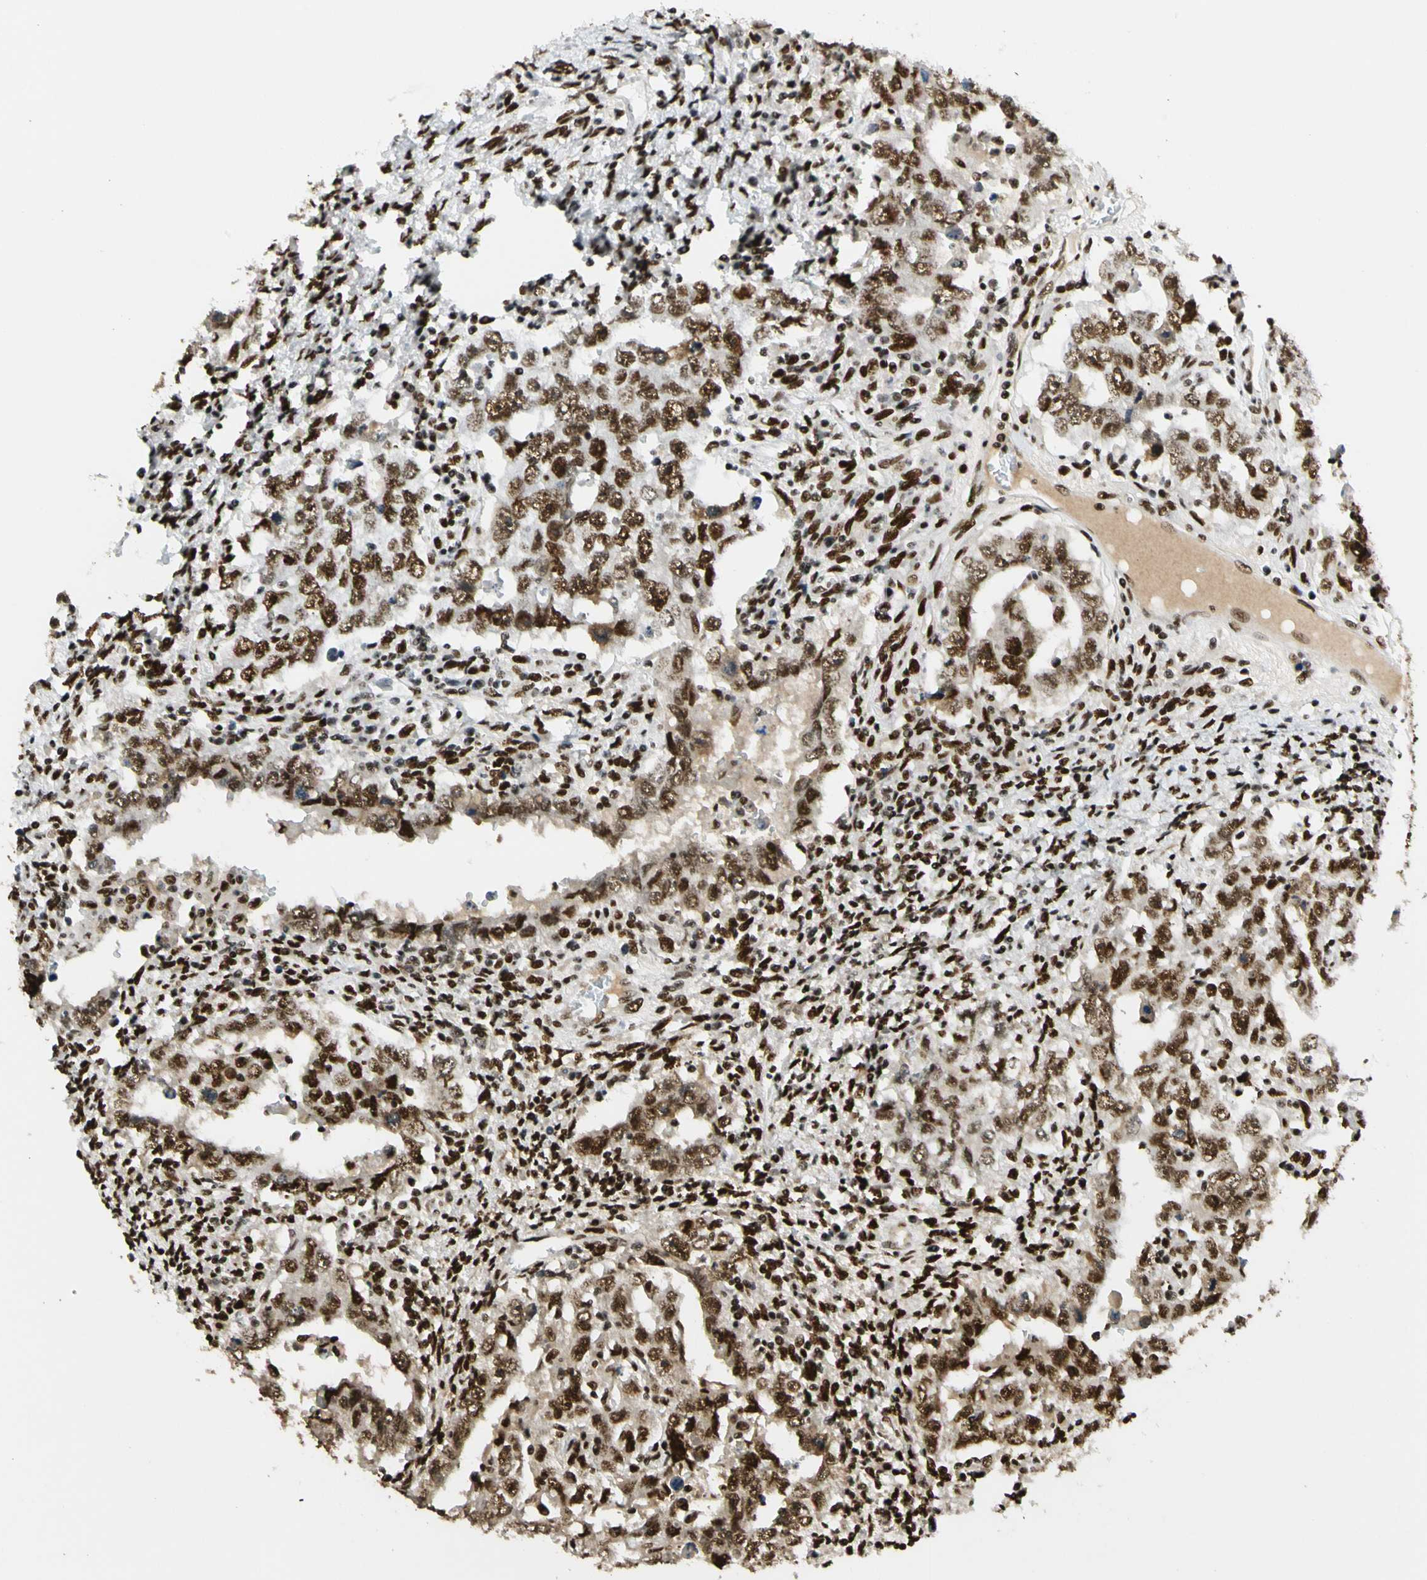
{"staining": {"intensity": "strong", "quantity": ">75%", "location": "nuclear"}, "tissue": "testis cancer", "cell_type": "Tumor cells", "image_type": "cancer", "snomed": [{"axis": "morphology", "description": "Carcinoma, Embryonal, NOS"}, {"axis": "topography", "description": "Testis"}], "caption": "Testis embryonal carcinoma stained with immunohistochemistry (IHC) shows strong nuclear staining in about >75% of tumor cells.", "gene": "CDK12", "patient": {"sex": "male", "age": 26}}